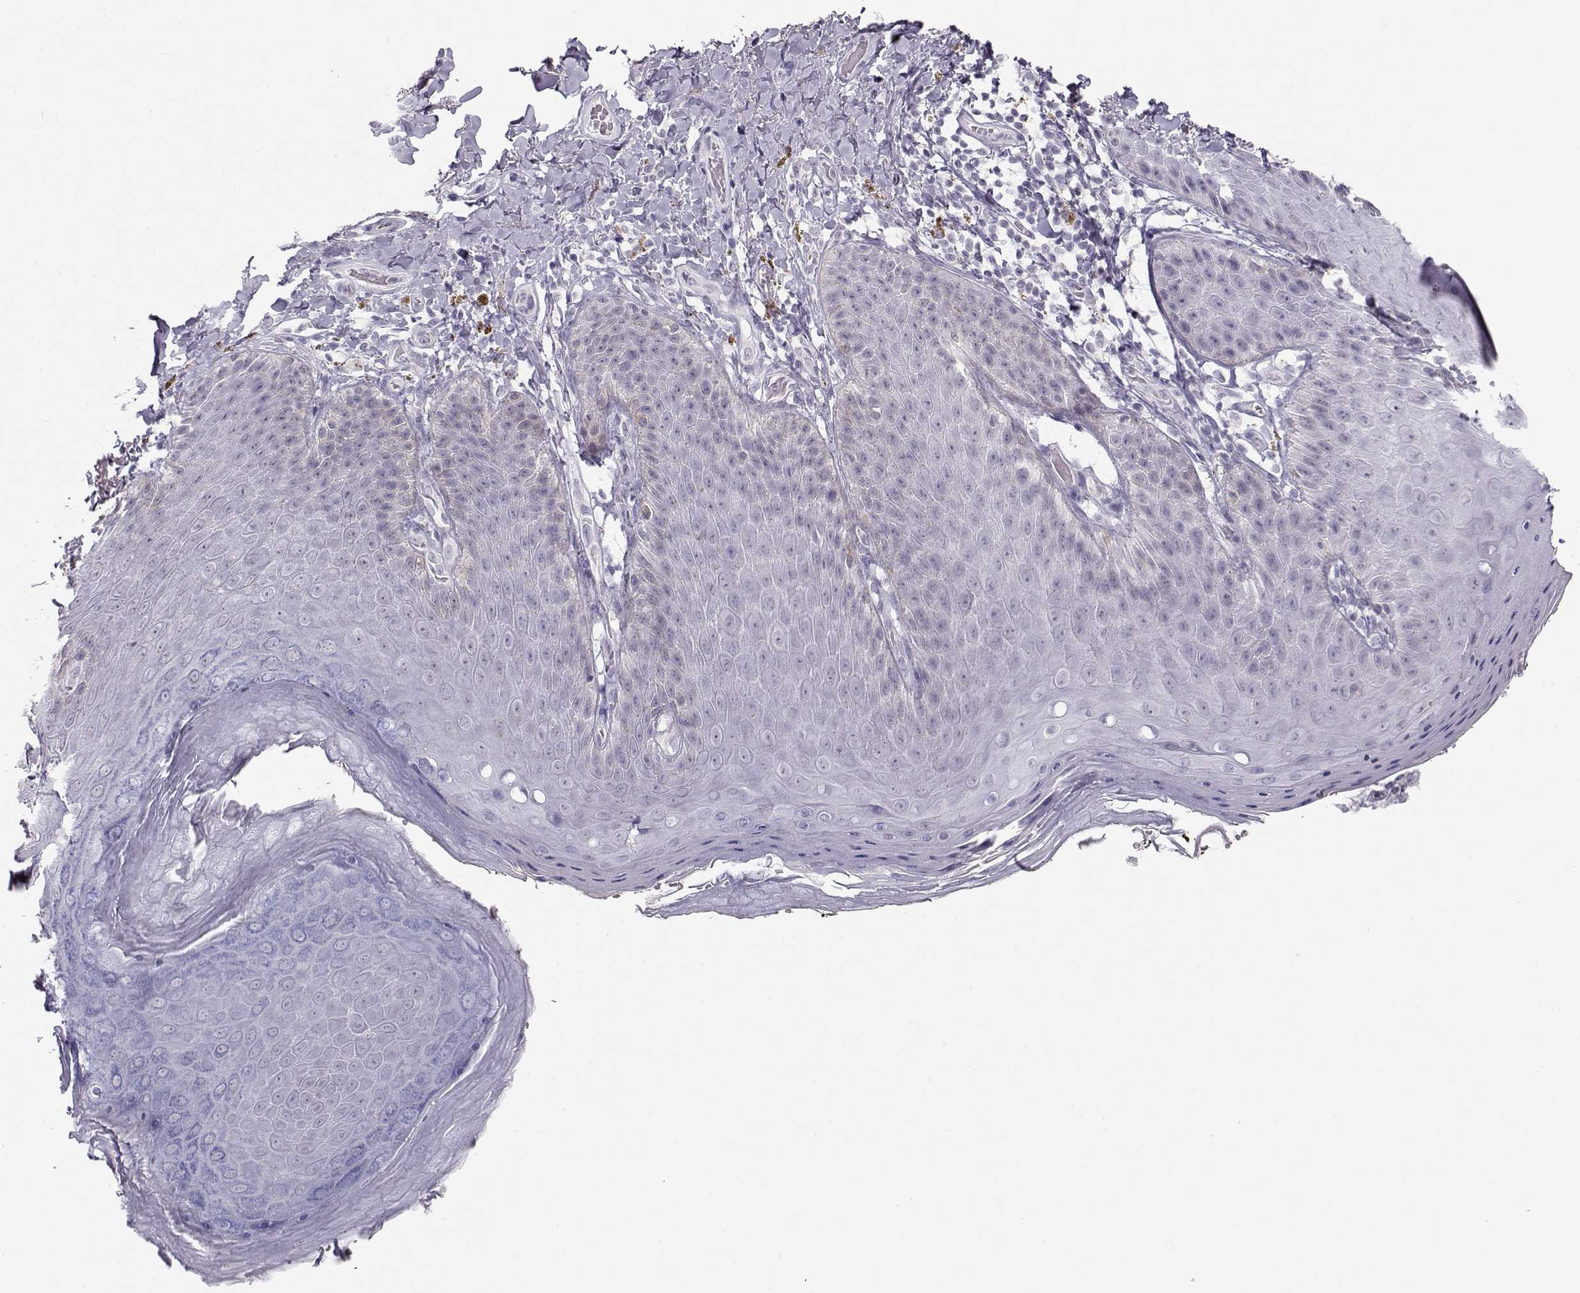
{"staining": {"intensity": "negative", "quantity": "none", "location": "none"}, "tissue": "skin", "cell_type": "Epidermal cells", "image_type": "normal", "snomed": [{"axis": "morphology", "description": "Normal tissue, NOS"}, {"axis": "topography", "description": "Anal"}], "caption": "An IHC image of normal skin is shown. There is no staining in epidermal cells of skin. (DAB immunohistochemistry, high magnification).", "gene": "IMPG1", "patient": {"sex": "male", "age": 53}}